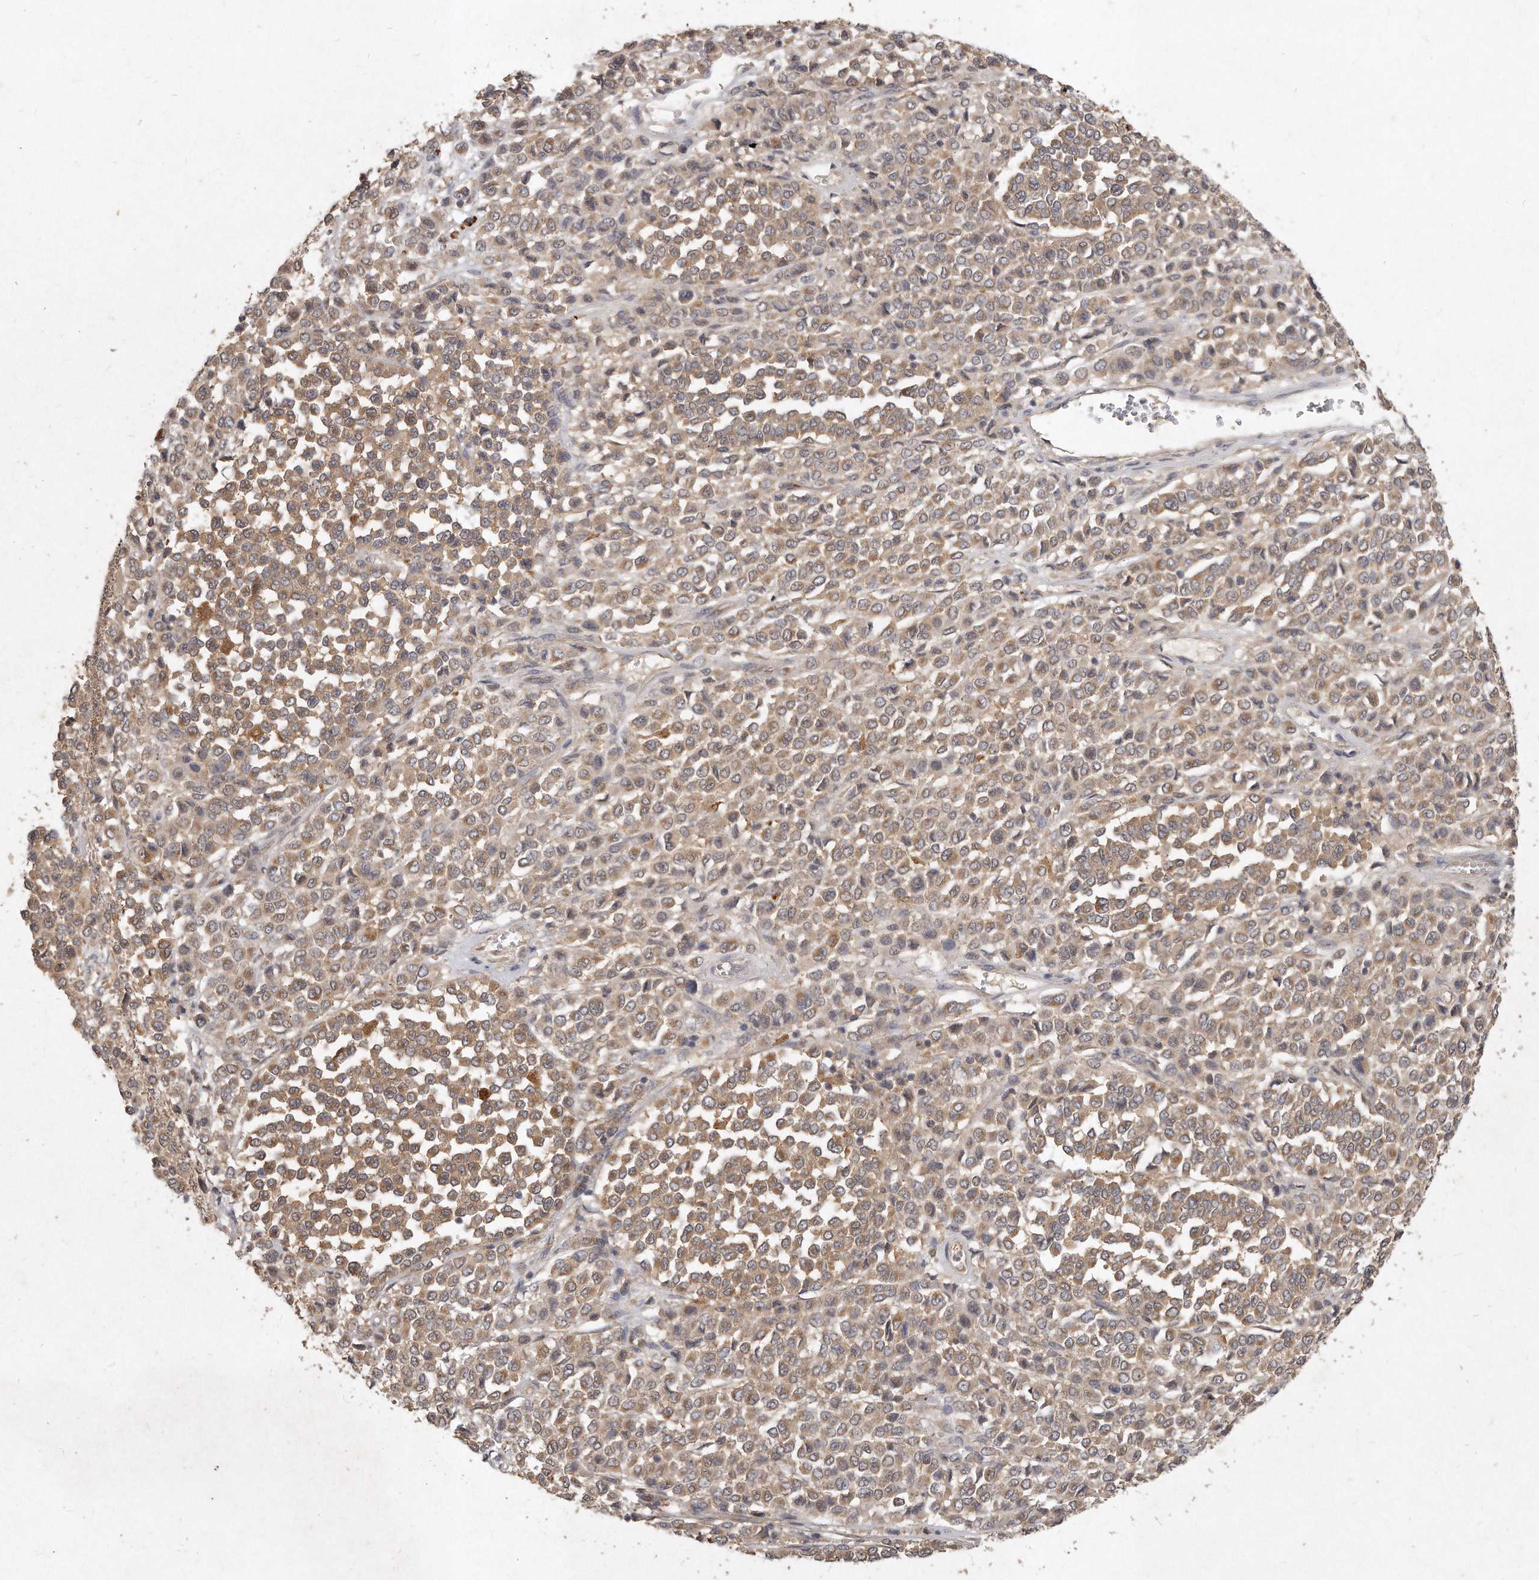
{"staining": {"intensity": "moderate", "quantity": ">75%", "location": "cytoplasmic/membranous"}, "tissue": "melanoma", "cell_type": "Tumor cells", "image_type": "cancer", "snomed": [{"axis": "morphology", "description": "Malignant melanoma, Metastatic site"}, {"axis": "topography", "description": "Pancreas"}], "caption": "Protein staining demonstrates moderate cytoplasmic/membranous positivity in about >75% of tumor cells in malignant melanoma (metastatic site). Immunohistochemistry stains the protein in brown and the nuclei are stained blue.", "gene": "LGALS8", "patient": {"sex": "female", "age": 30}}